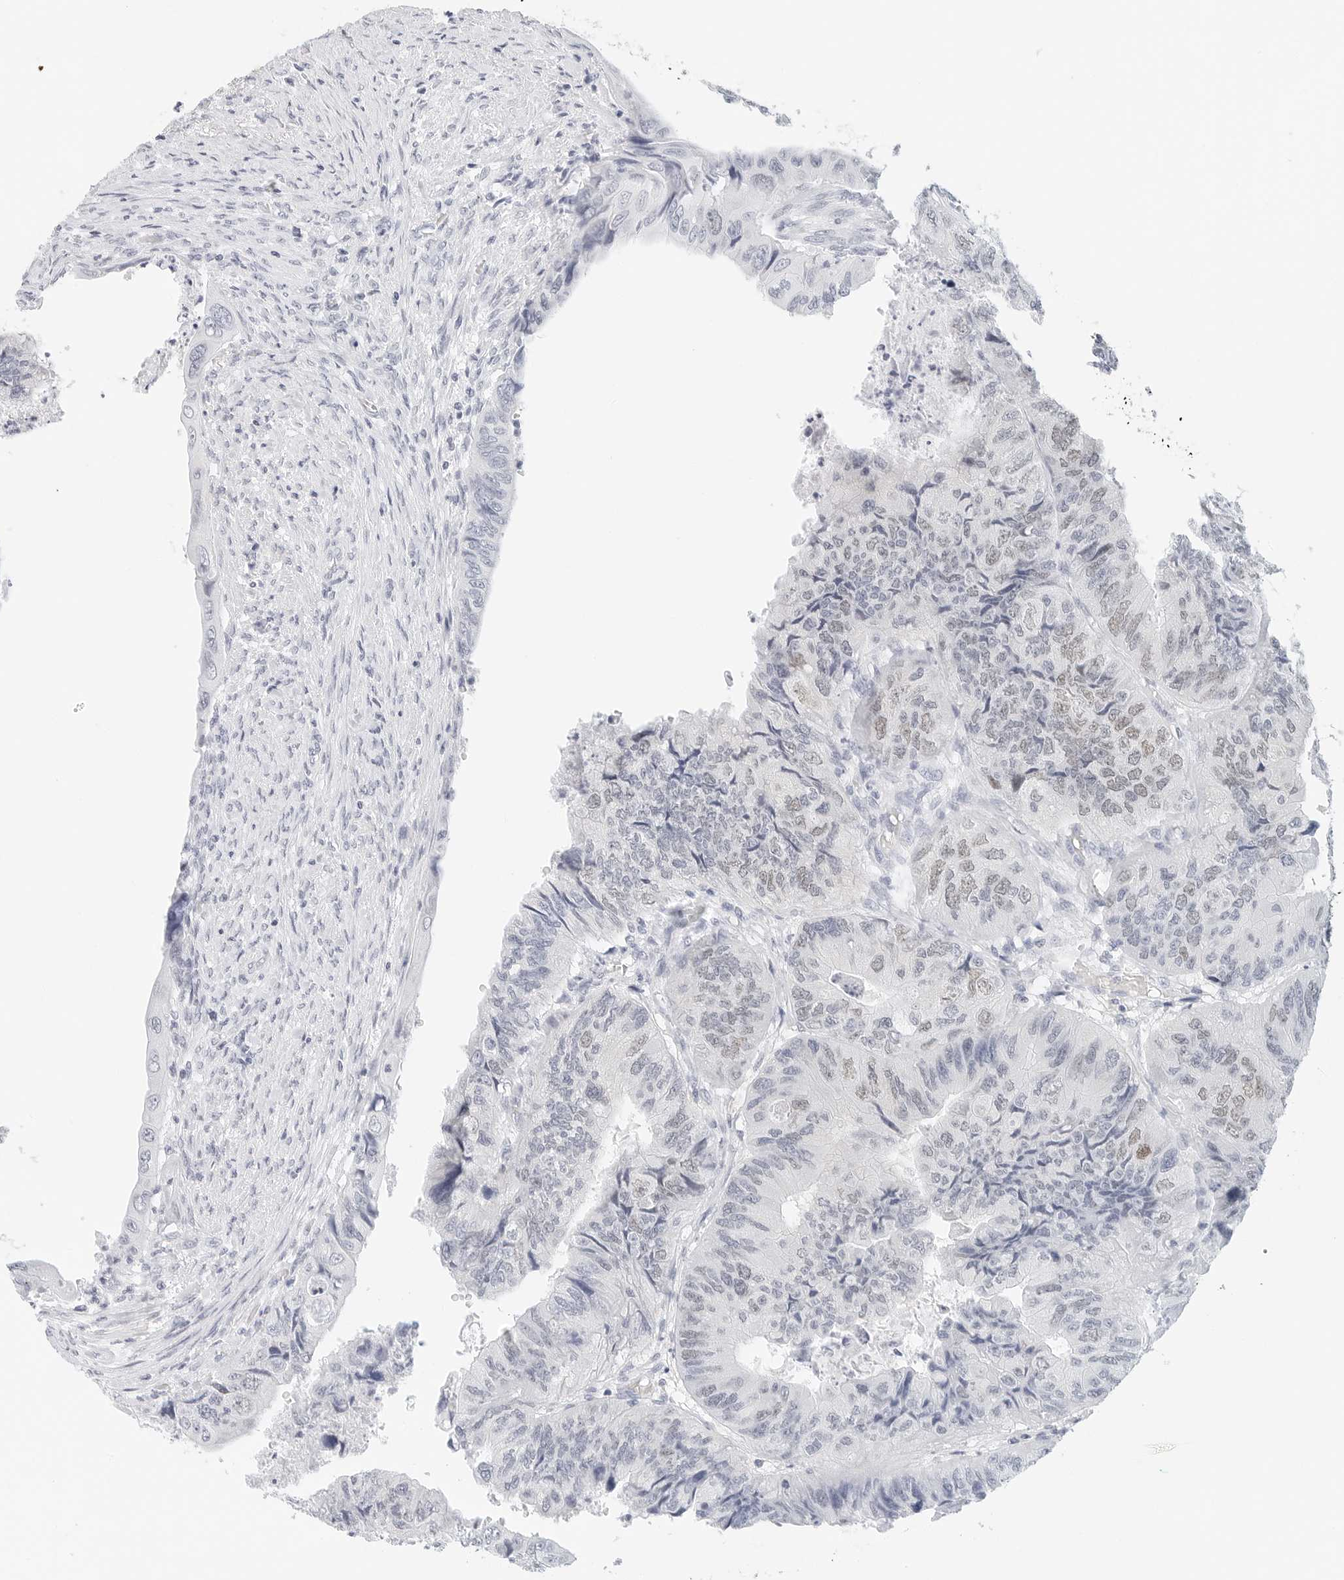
{"staining": {"intensity": "weak", "quantity": "<25%", "location": "nuclear"}, "tissue": "colorectal cancer", "cell_type": "Tumor cells", "image_type": "cancer", "snomed": [{"axis": "morphology", "description": "Adenocarcinoma, NOS"}, {"axis": "topography", "description": "Rectum"}], "caption": "IHC micrograph of colorectal cancer stained for a protein (brown), which displays no expression in tumor cells.", "gene": "CD22", "patient": {"sex": "male", "age": 63}}